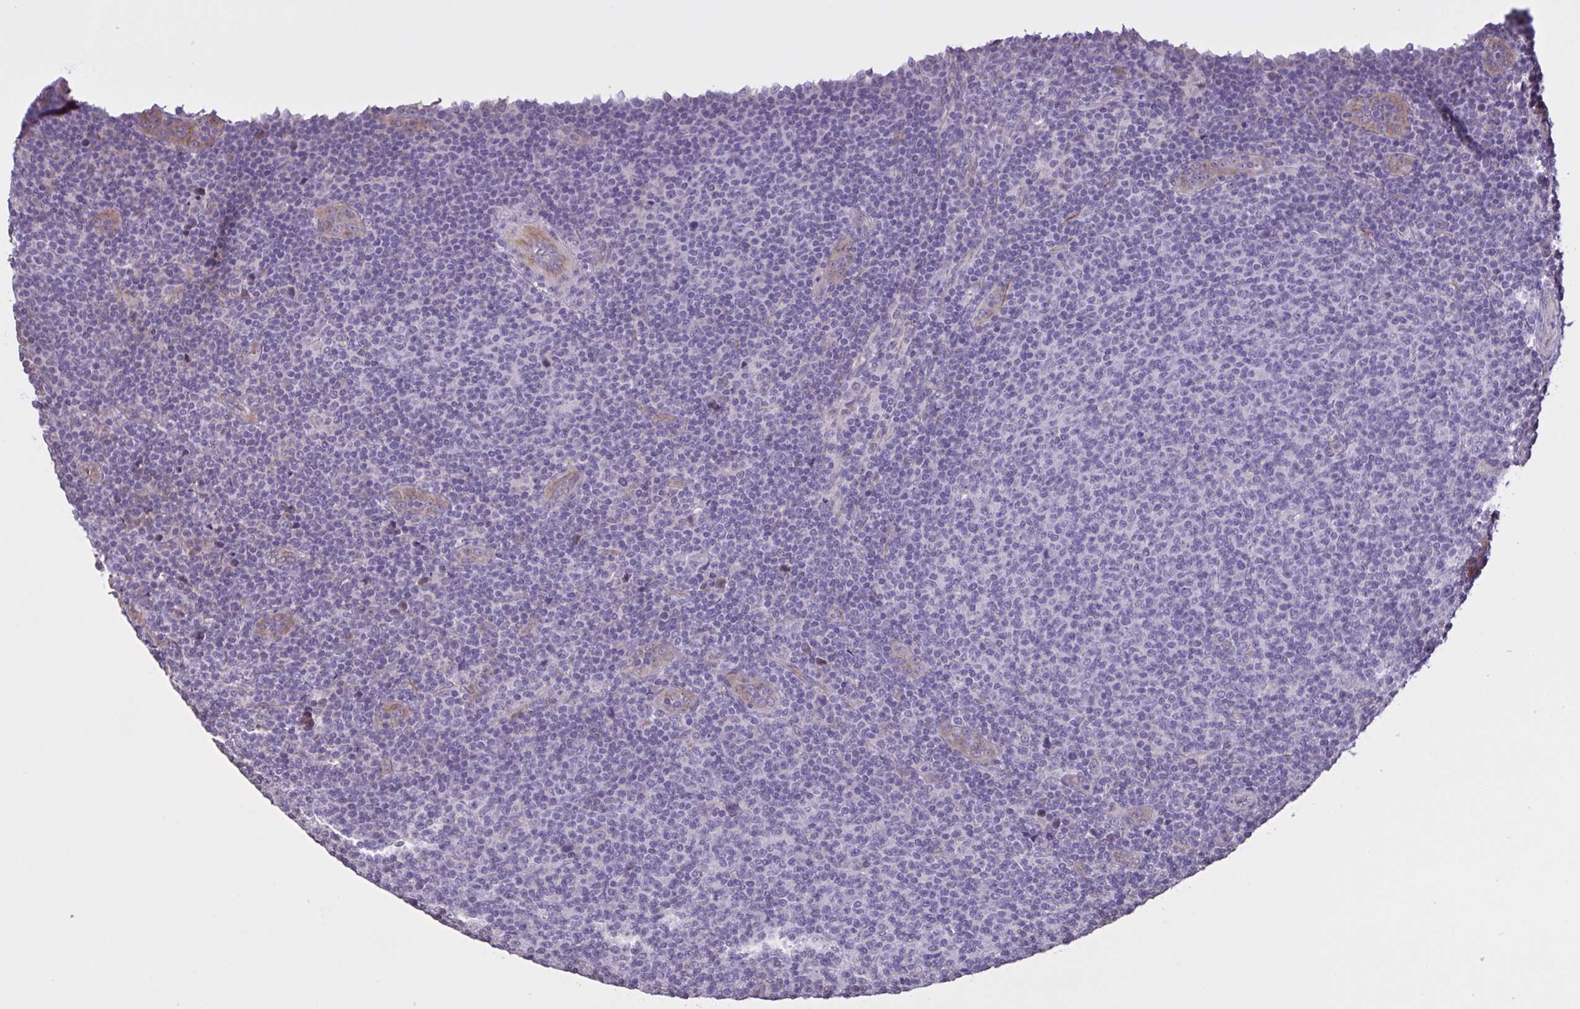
{"staining": {"intensity": "negative", "quantity": "none", "location": "none"}, "tissue": "lymphoma", "cell_type": "Tumor cells", "image_type": "cancer", "snomed": [{"axis": "morphology", "description": "Malignant lymphoma, non-Hodgkin's type, Low grade"}, {"axis": "topography", "description": "Lymph node"}], "caption": "Tumor cells show no significant protein staining in malignant lymphoma, non-Hodgkin's type (low-grade). (DAB IHC, high magnification).", "gene": "MRGPRX2", "patient": {"sex": "male", "age": 66}}